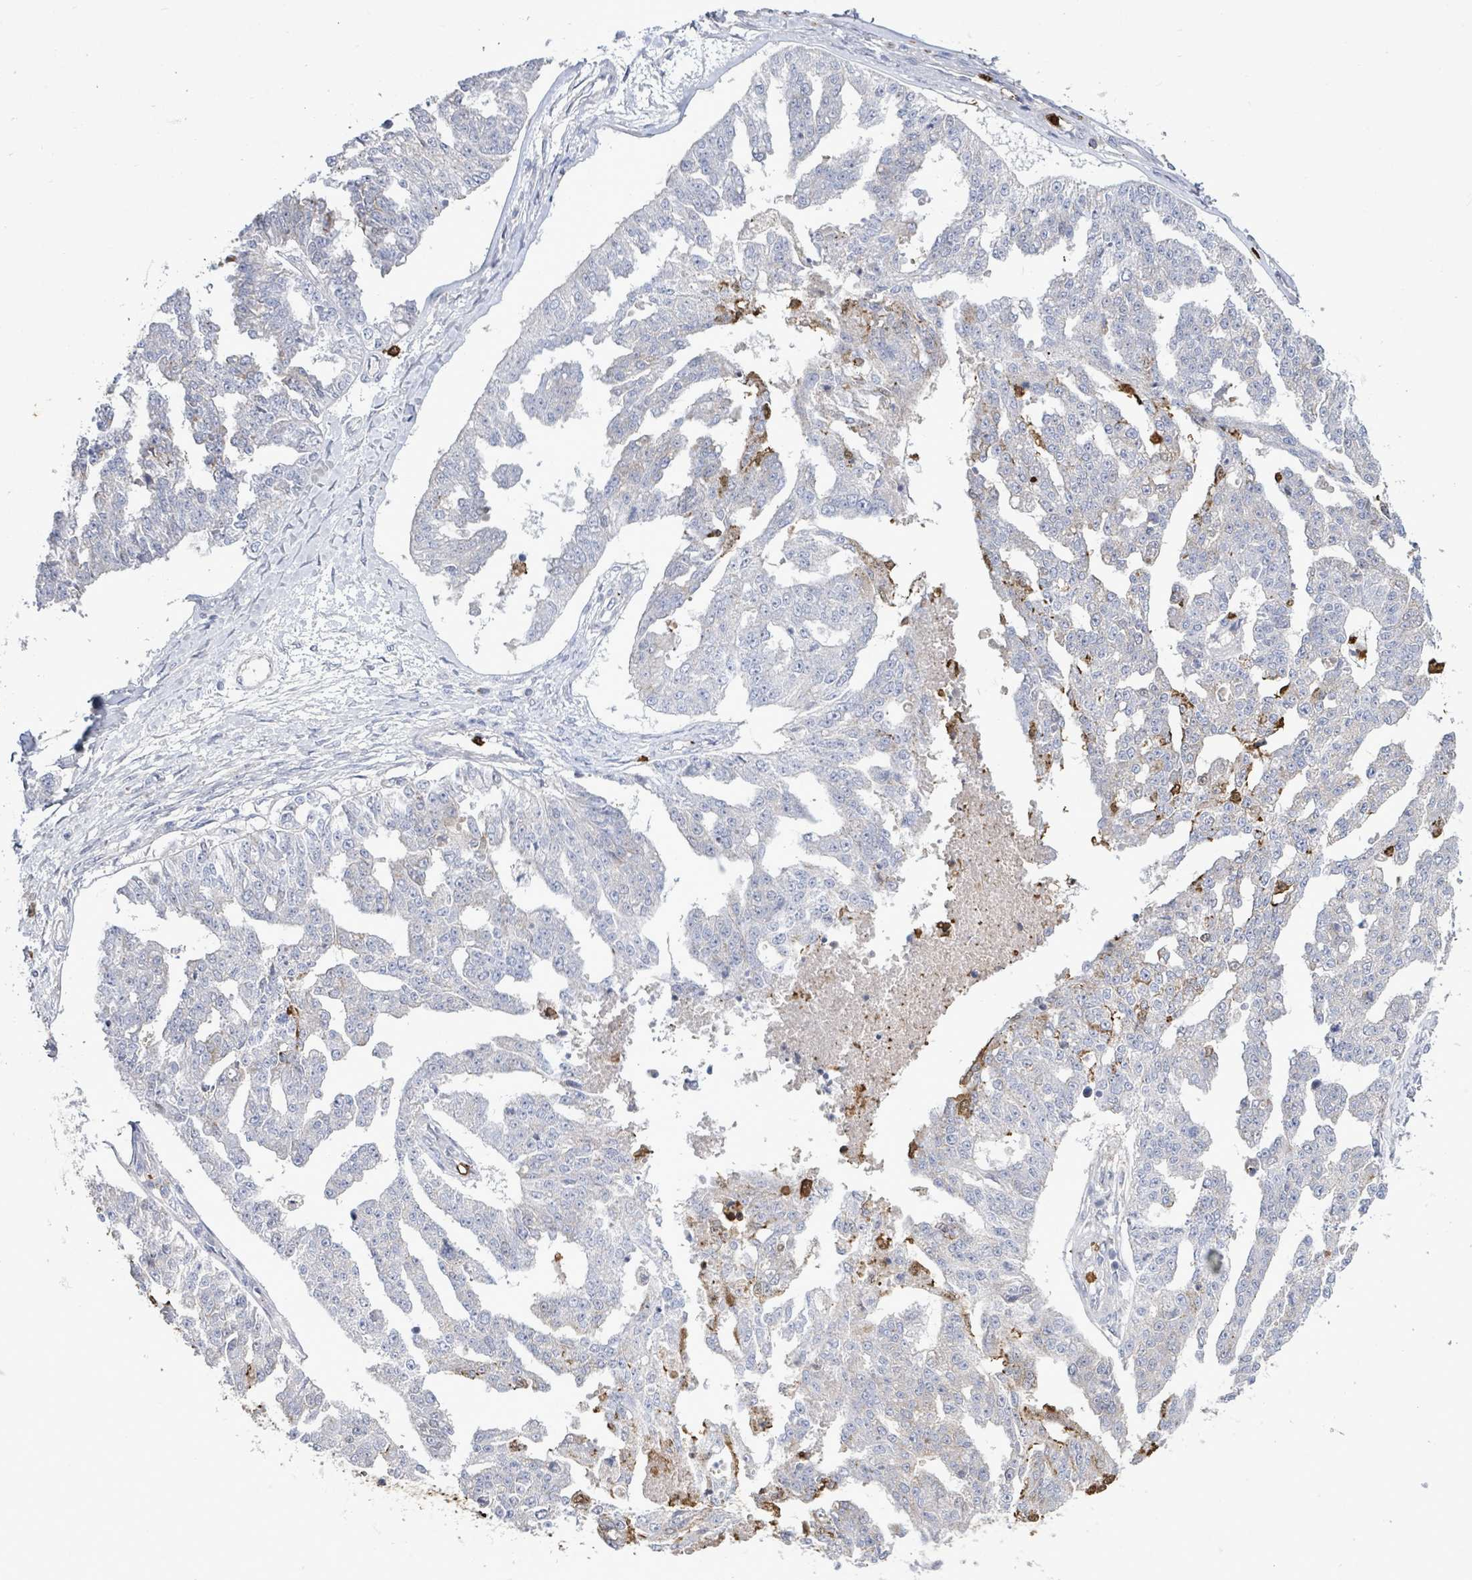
{"staining": {"intensity": "negative", "quantity": "none", "location": "none"}, "tissue": "ovarian cancer", "cell_type": "Tumor cells", "image_type": "cancer", "snomed": [{"axis": "morphology", "description": "Cystadenocarcinoma, serous, NOS"}, {"axis": "topography", "description": "Ovary"}], "caption": "Immunohistochemical staining of ovarian cancer exhibits no significant expression in tumor cells.", "gene": "FAM210A", "patient": {"sex": "female", "age": 58}}